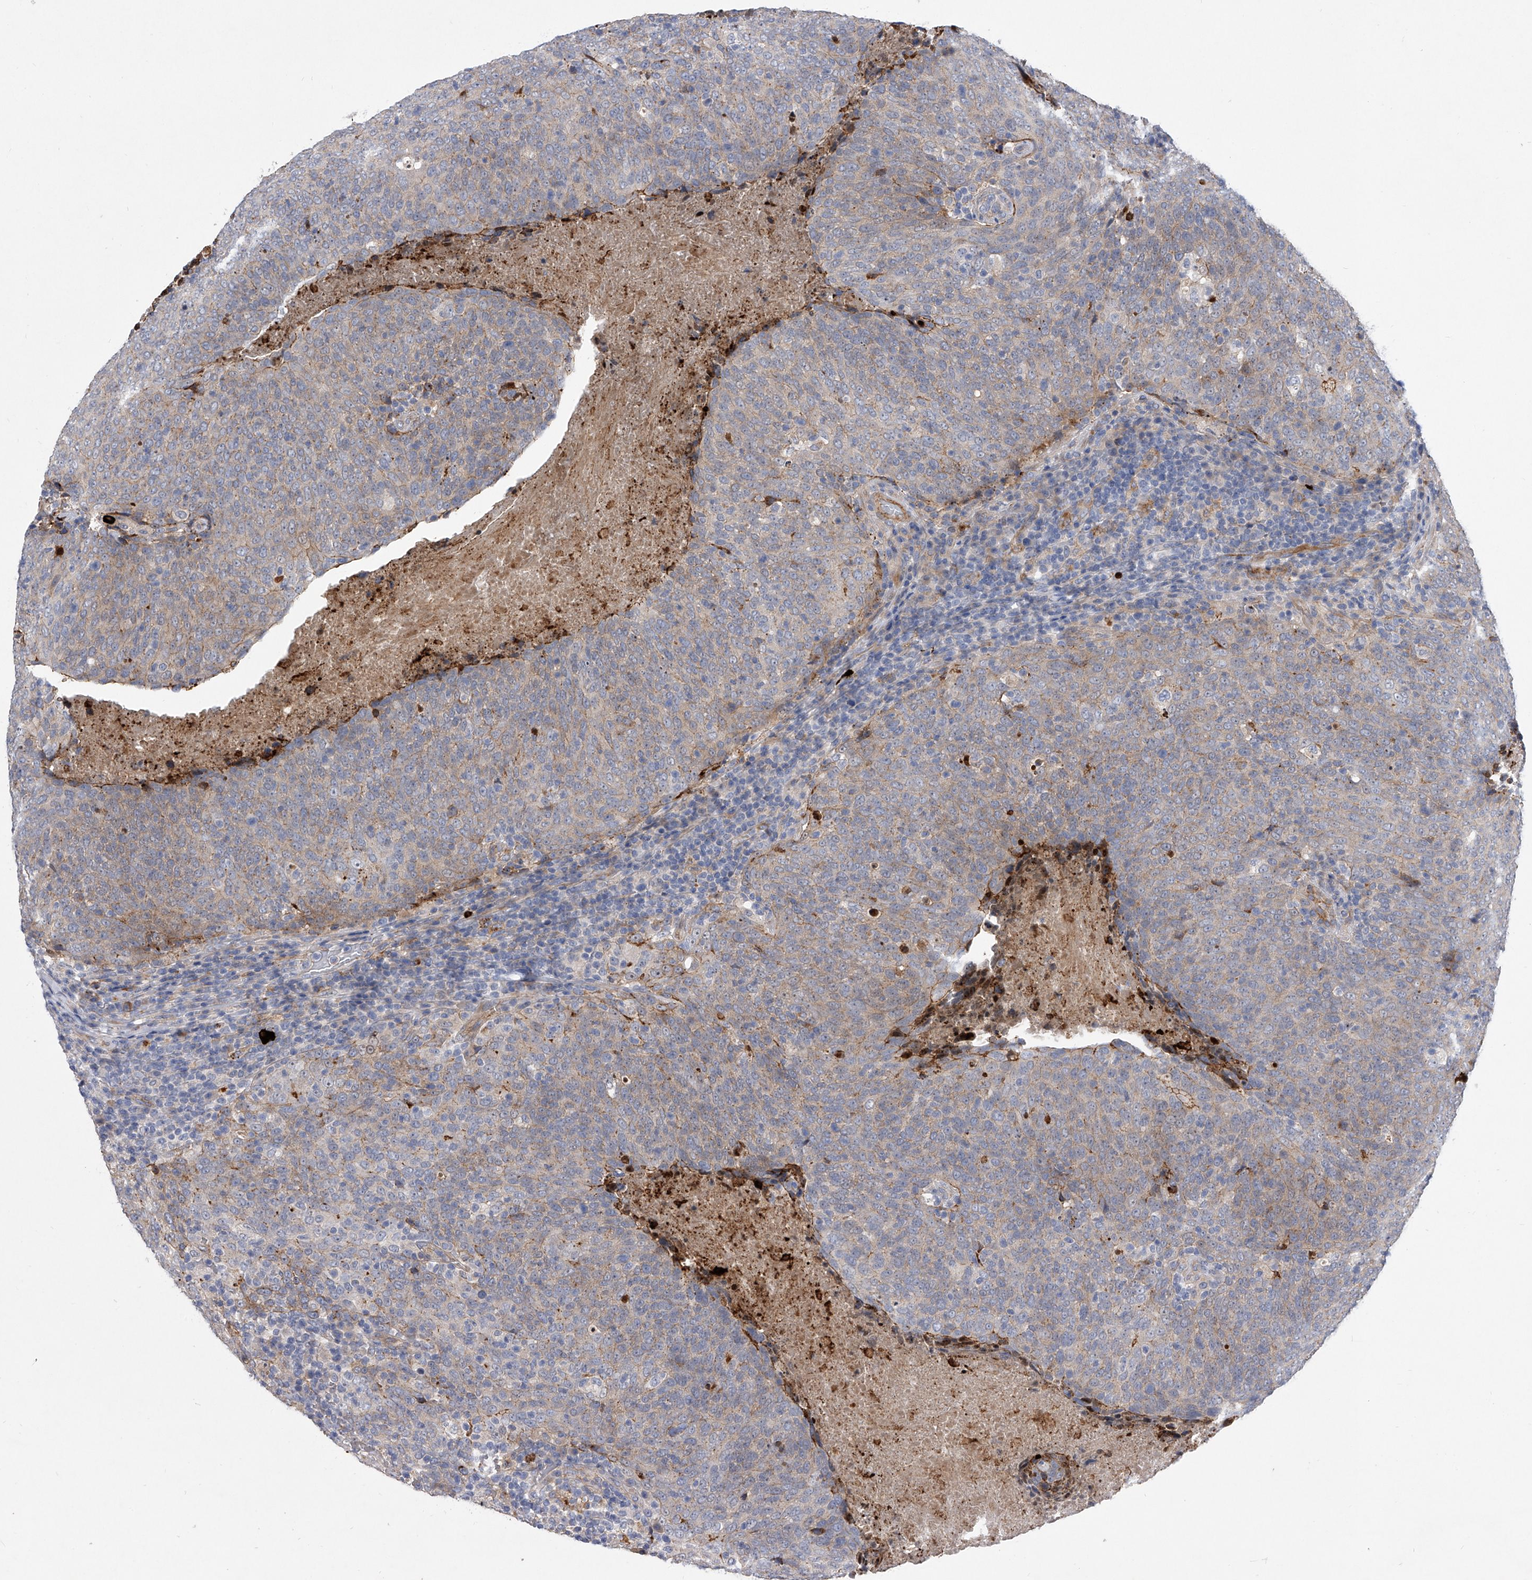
{"staining": {"intensity": "weak", "quantity": "<25%", "location": "cytoplasmic/membranous"}, "tissue": "head and neck cancer", "cell_type": "Tumor cells", "image_type": "cancer", "snomed": [{"axis": "morphology", "description": "Squamous cell carcinoma, NOS"}, {"axis": "morphology", "description": "Squamous cell carcinoma, metastatic, NOS"}, {"axis": "topography", "description": "Lymph node"}, {"axis": "topography", "description": "Head-Neck"}], "caption": "Image shows no significant protein positivity in tumor cells of head and neck cancer (metastatic squamous cell carcinoma). Nuclei are stained in blue.", "gene": "MINDY4", "patient": {"sex": "male", "age": 62}}